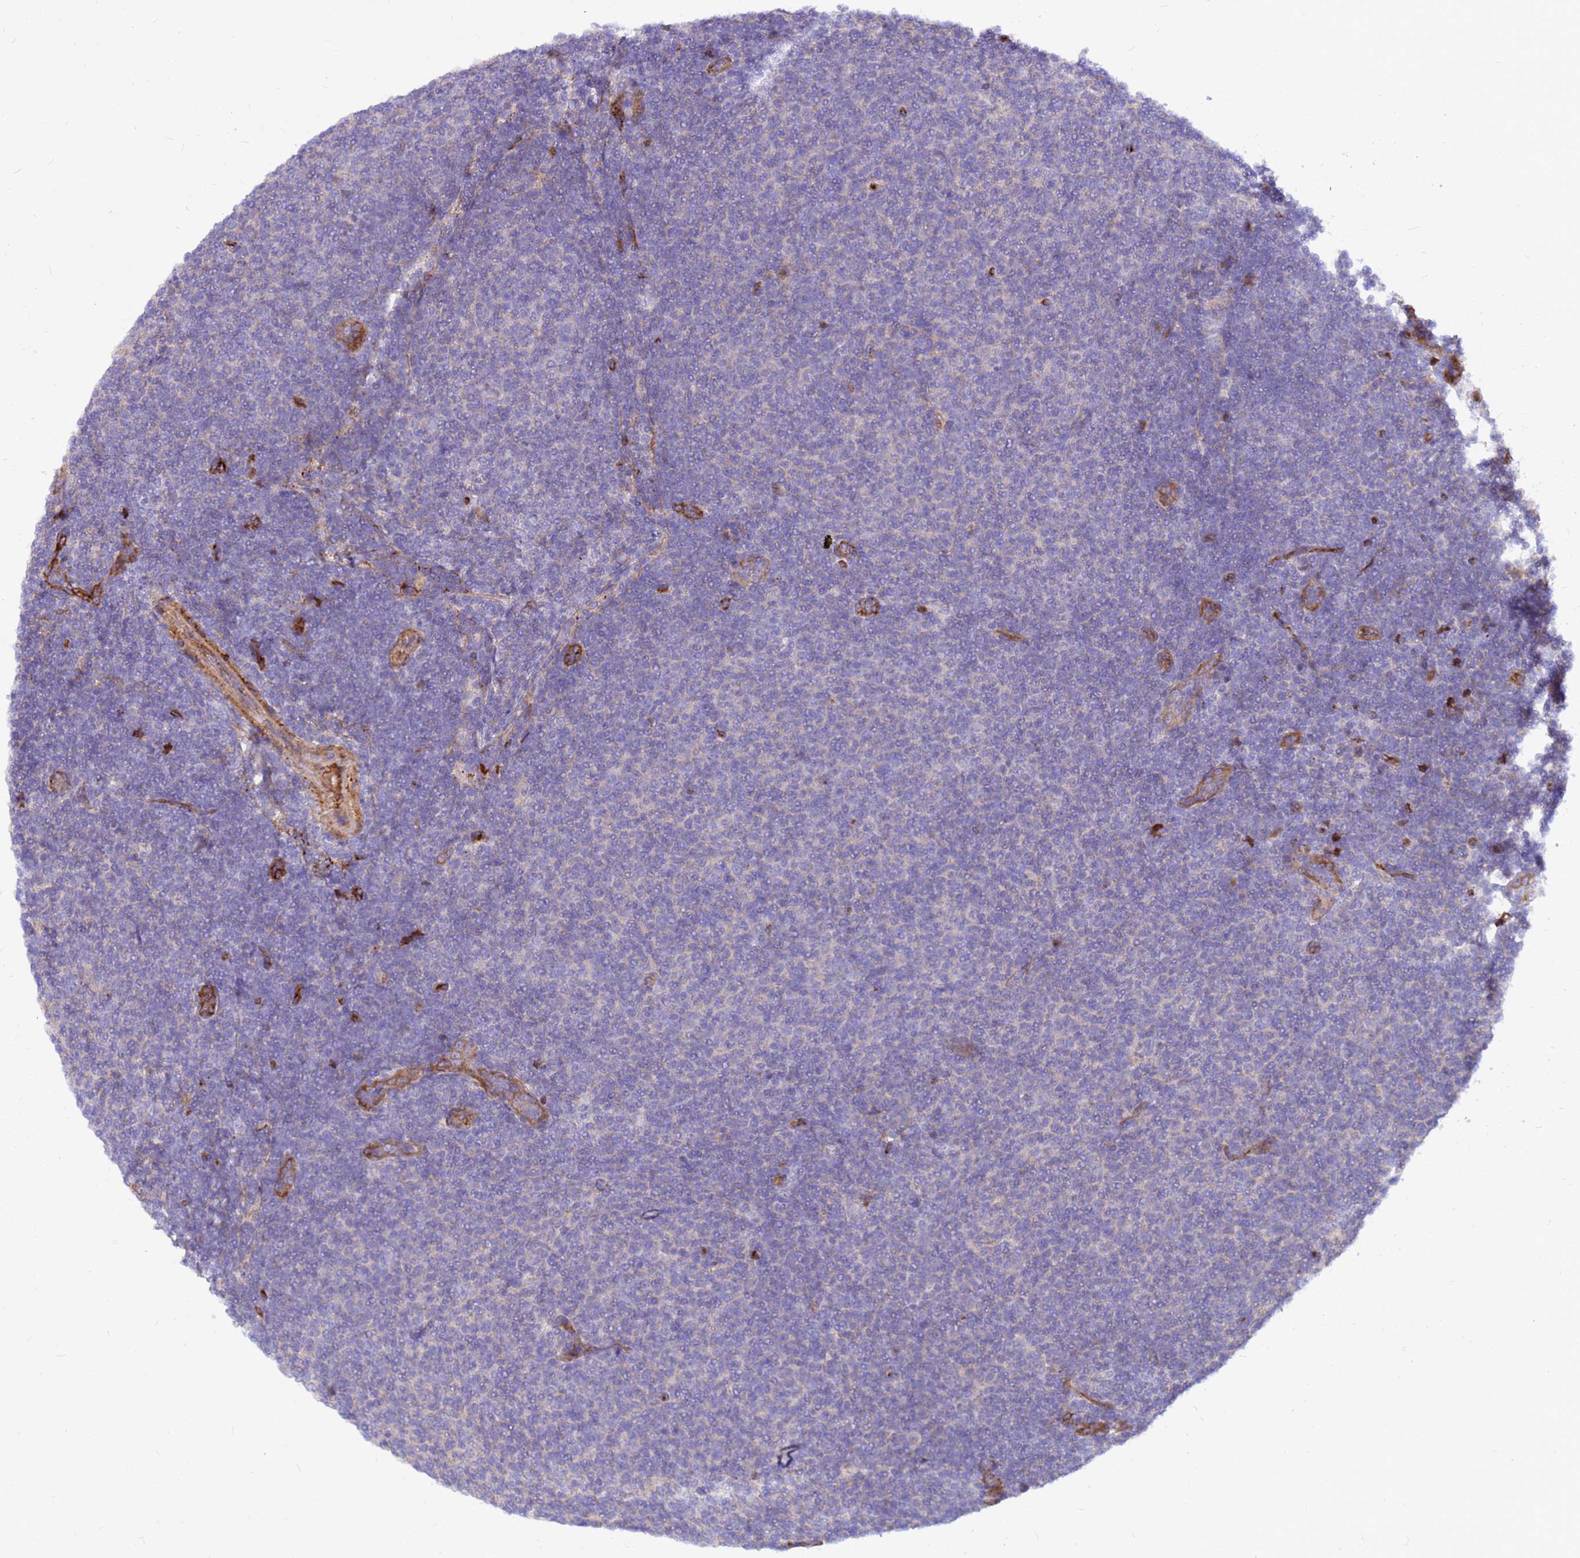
{"staining": {"intensity": "negative", "quantity": "none", "location": "none"}, "tissue": "lymphoma", "cell_type": "Tumor cells", "image_type": "cancer", "snomed": [{"axis": "morphology", "description": "Malignant lymphoma, non-Hodgkin's type, Low grade"}, {"axis": "topography", "description": "Lymph node"}], "caption": "DAB (3,3'-diaminobenzidine) immunohistochemical staining of lymphoma exhibits no significant staining in tumor cells.", "gene": "CRHBP", "patient": {"sex": "male", "age": 66}}